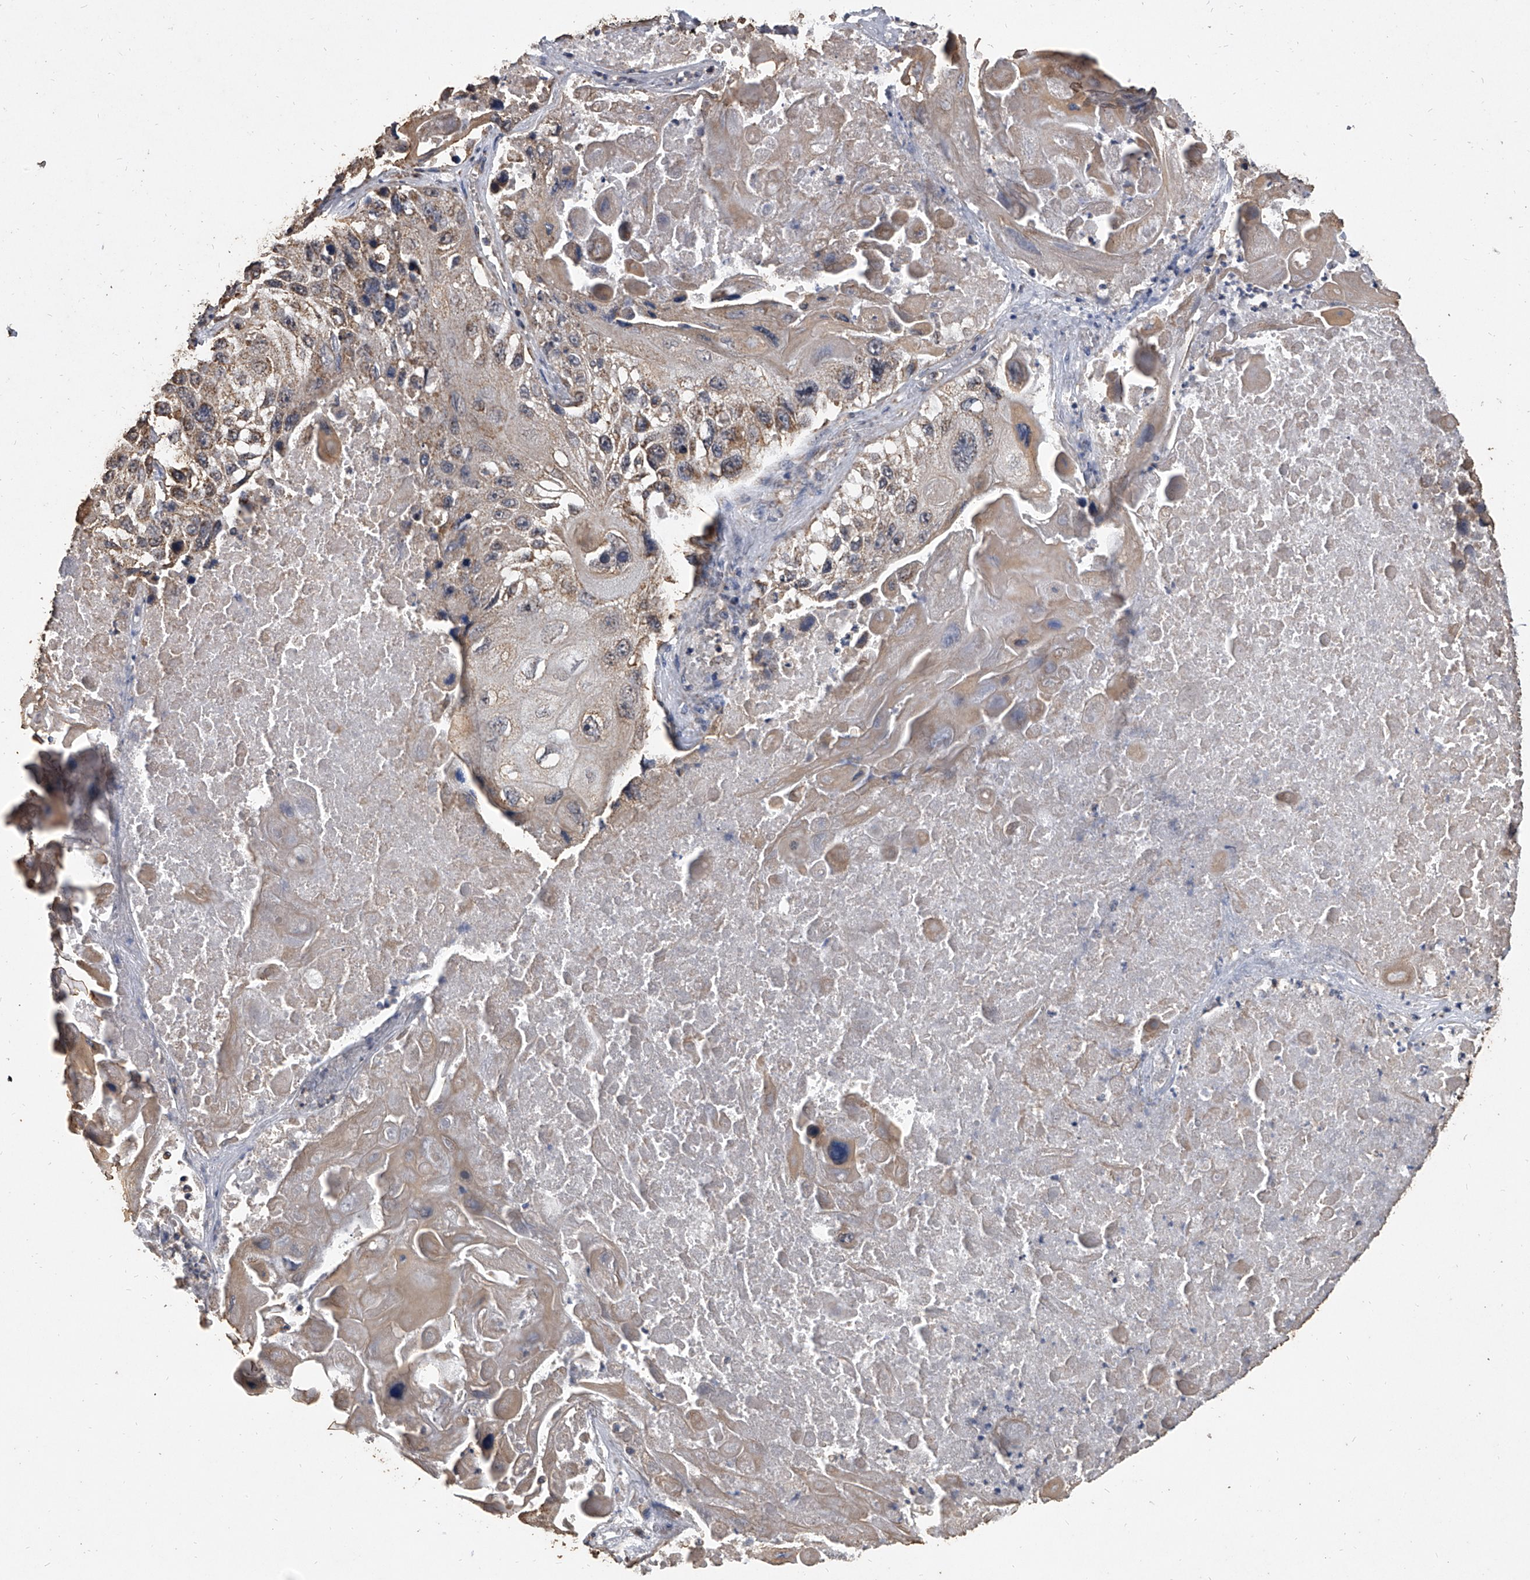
{"staining": {"intensity": "moderate", "quantity": ">75%", "location": "cytoplasmic/membranous"}, "tissue": "lung cancer", "cell_type": "Tumor cells", "image_type": "cancer", "snomed": [{"axis": "morphology", "description": "Squamous cell carcinoma, NOS"}, {"axis": "topography", "description": "Lung"}], "caption": "A histopathology image of human squamous cell carcinoma (lung) stained for a protein exhibits moderate cytoplasmic/membranous brown staining in tumor cells. (Stains: DAB (3,3'-diaminobenzidine) in brown, nuclei in blue, Microscopy: brightfield microscopy at high magnification).", "gene": "MRPL28", "patient": {"sex": "male", "age": 61}}